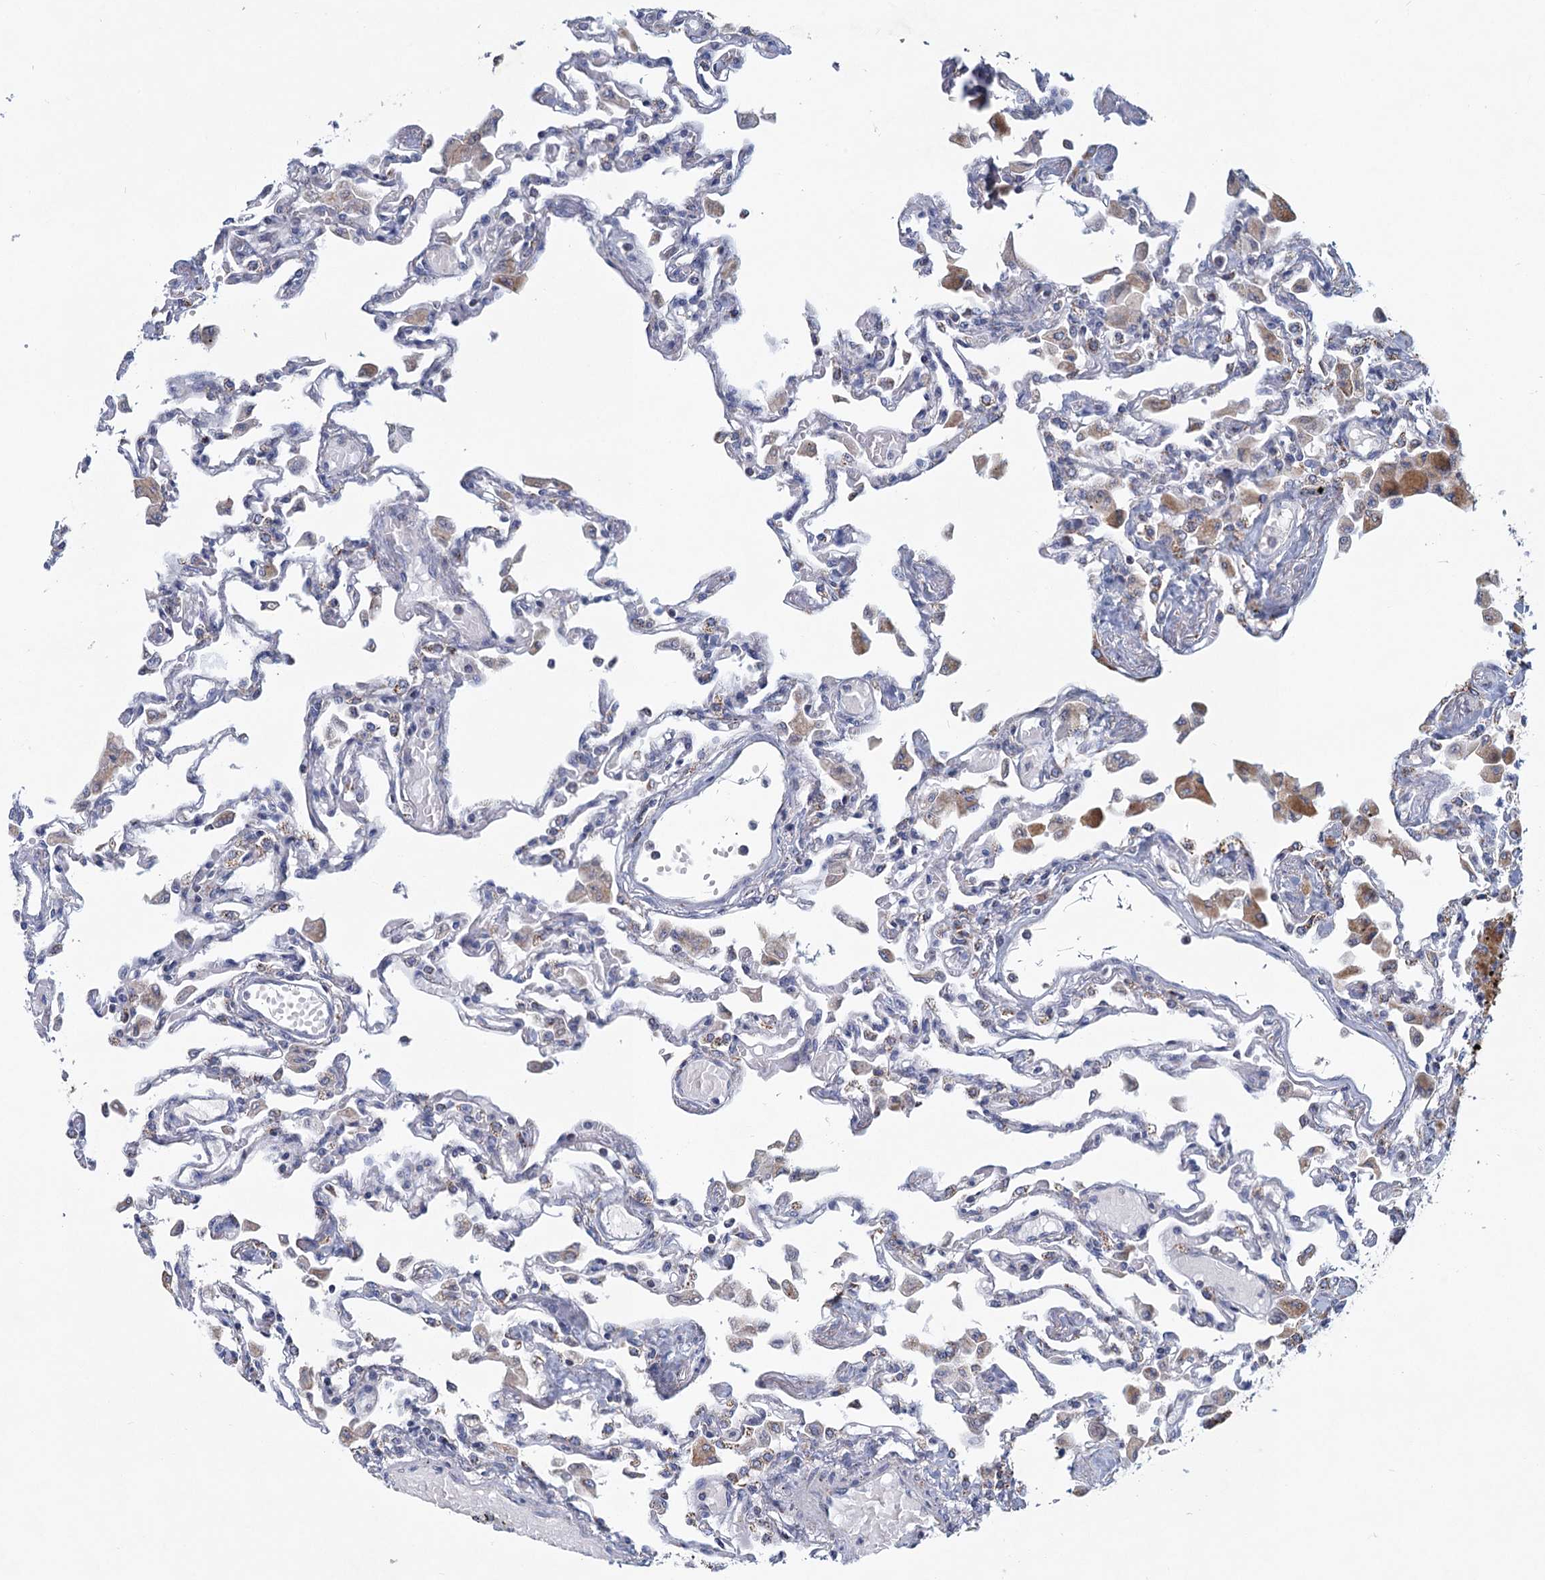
{"staining": {"intensity": "negative", "quantity": "none", "location": "none"}, "tissue": "lung", "cell_type": "Alveolar cells", "image_type": "normal", "snomed": [{"axis": "morphology", "description": "Normal tissue, NOS"}, {"axis": "topography", "description": "Bronchus"}, {"axis": "topography", "description": "Lung"}], "caption": "Alveolar cells are negative for protein expression in unremarkable human lung. Brightfield microscopy of IHC stained with DAB (brown) and hematoxylin (blue), captured at high magnification.", "gene": "NDUFC2", "patient": {"sex": "female", "age": 49}}